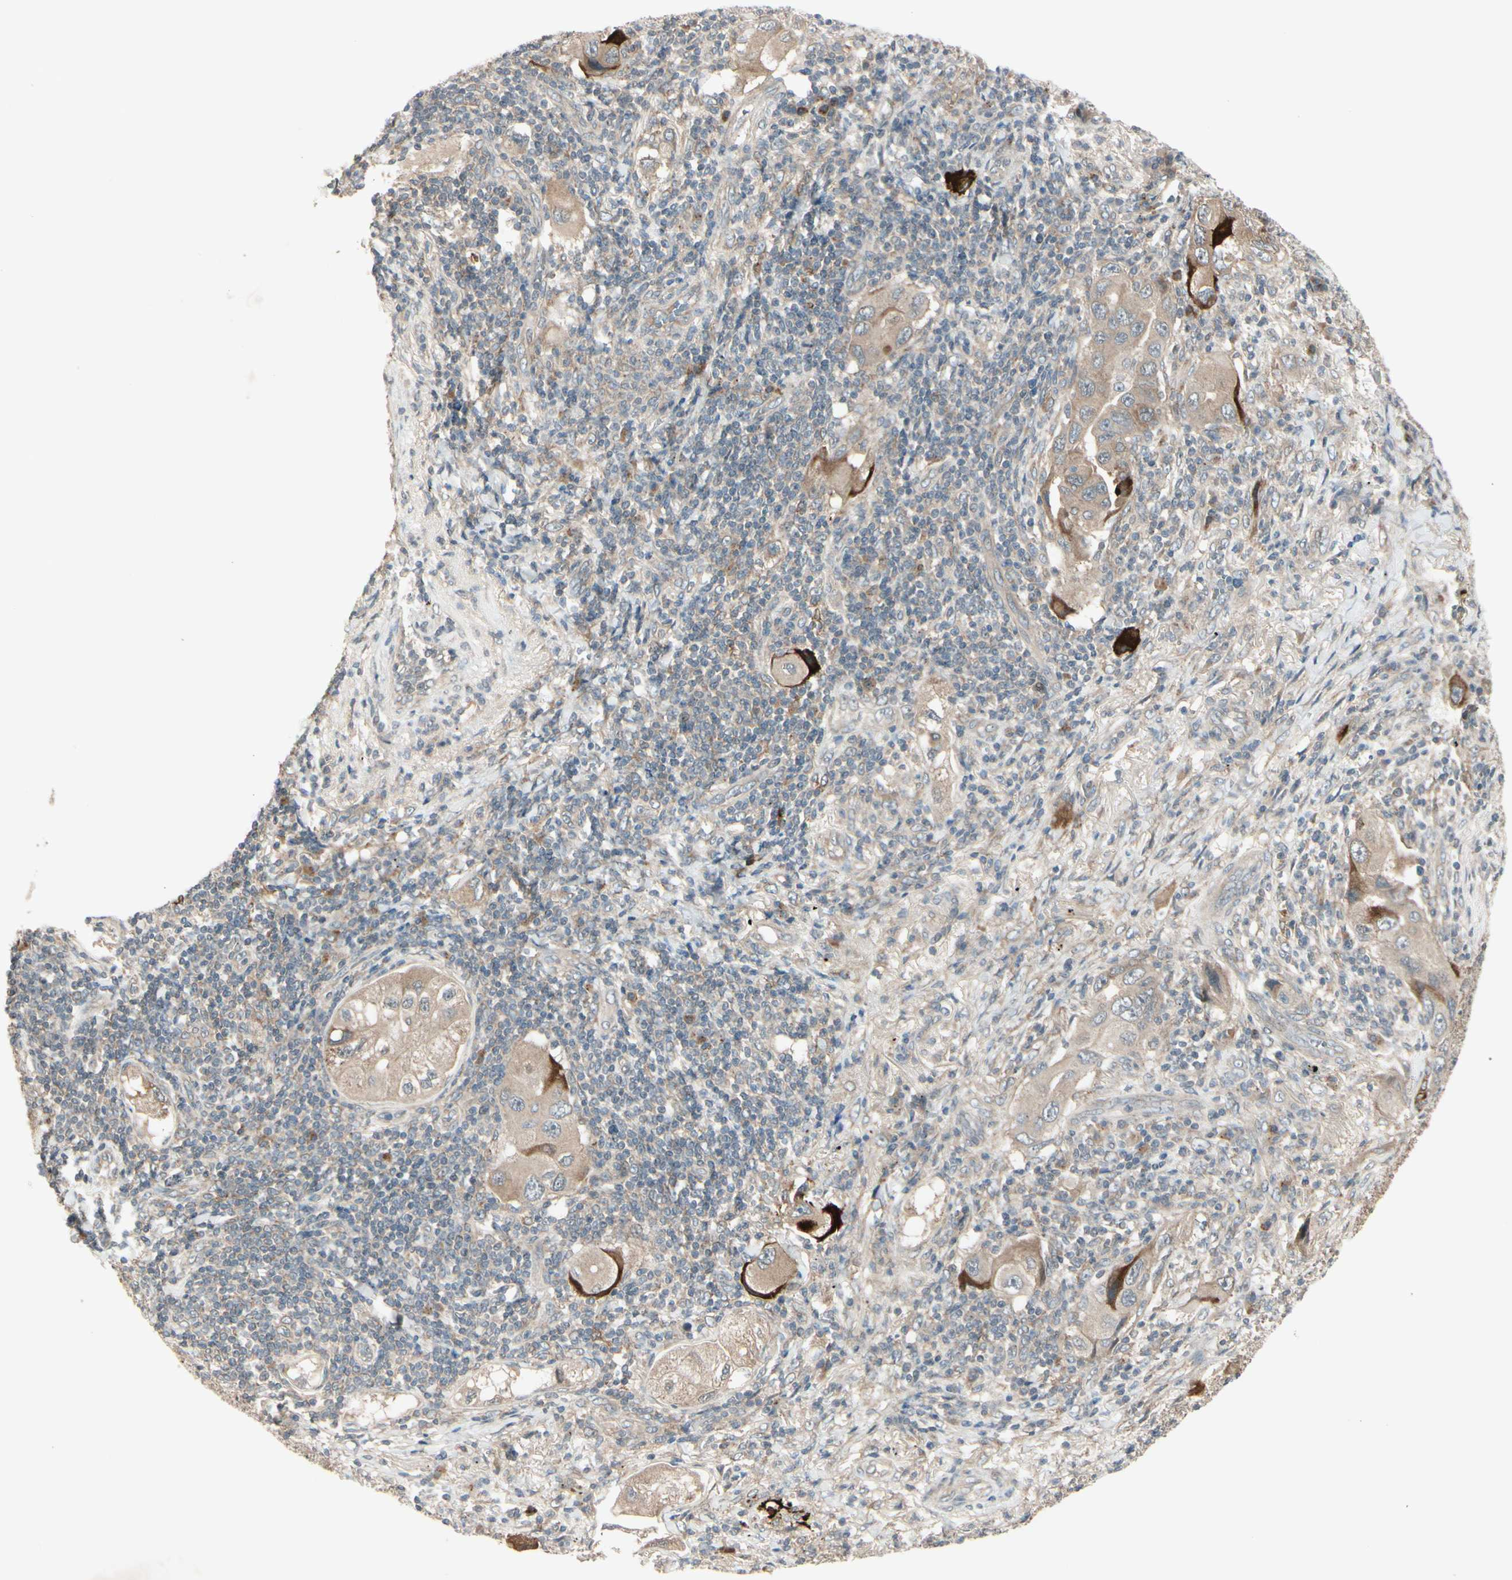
{"staining": {"intensity": "moderate", "quantity": ">75%", "location": "cytoplasmic/membranous"}, "tissue": "lung cancer", "cell_type": "Tumor cells", "image_type": "cancer", "snomed": [{"axis": "morphology", "description": "Adenocarcinoma, NOS"}, {"axis": "topography", "description": "Lung"}], "caption": "Lung adenocarcinoma stained for a protein (brown) demonstrates moderate cytoplasmic/membranous positive staining in approximately >75% of tumor cells.", "gene": "FHDC1", "patient": {"sex": "female", "age": 65}}